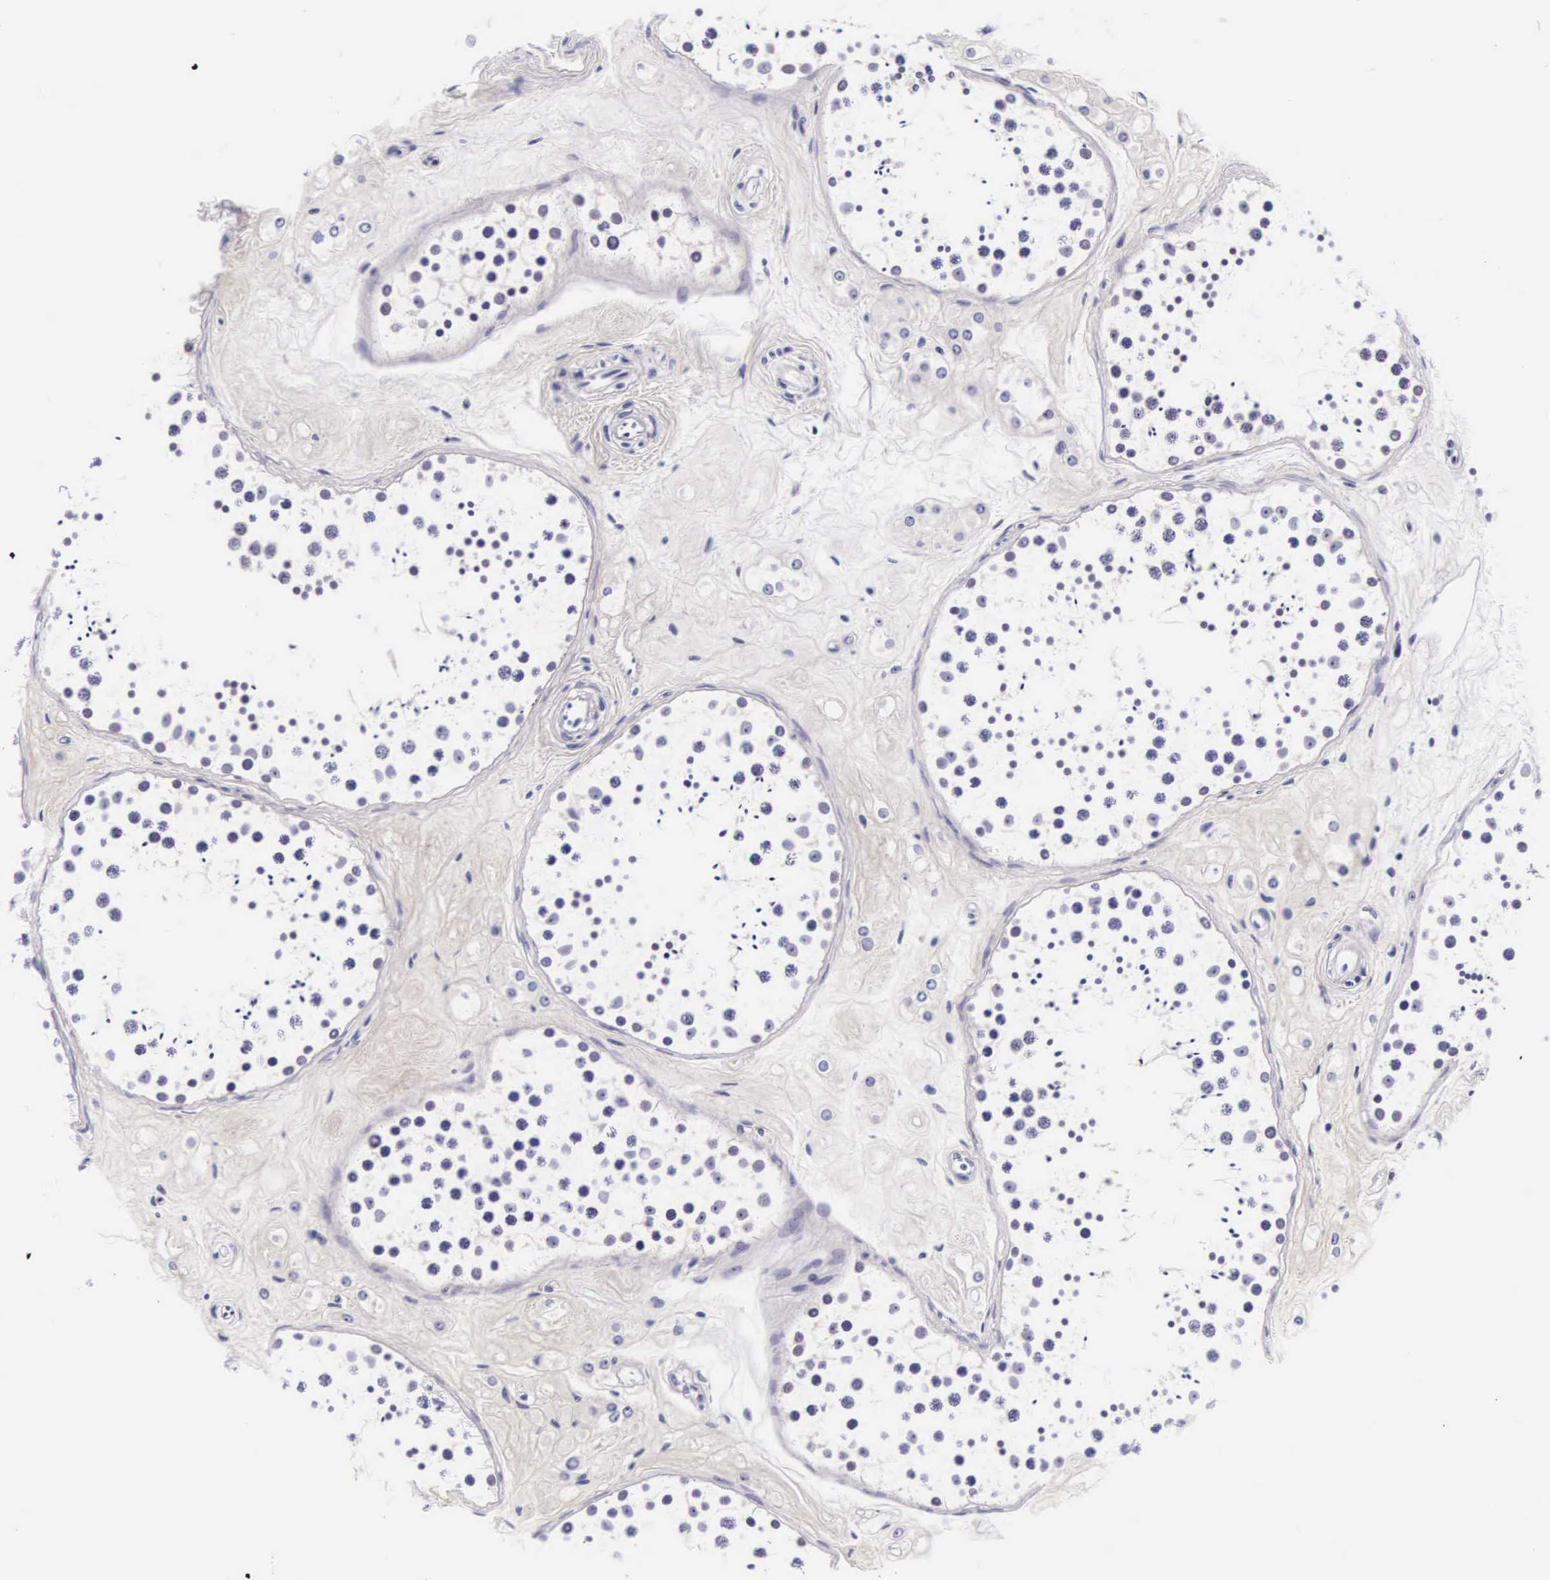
{"staining": {"intensity": "negative", "quantity": "none", "location": "none"}, "tissue": "testis", "cell_type": "Cells in seminiferous ducts", "image_type": "normal", "snomed": [{"axis": "morphology", "description": "Normal tissue, NOS"}, {"axis": "topography", "description": "Testis"}], "caption": "There is no significant staining in cells in seminiferous ducts of testis. (DAB (3,3'-diaminobenzidine) immunohistochemistry (IHC) with hematoxylin counter stain).", "gene": "PHETA2", "patient": {"sex": "male", "age": 38}}